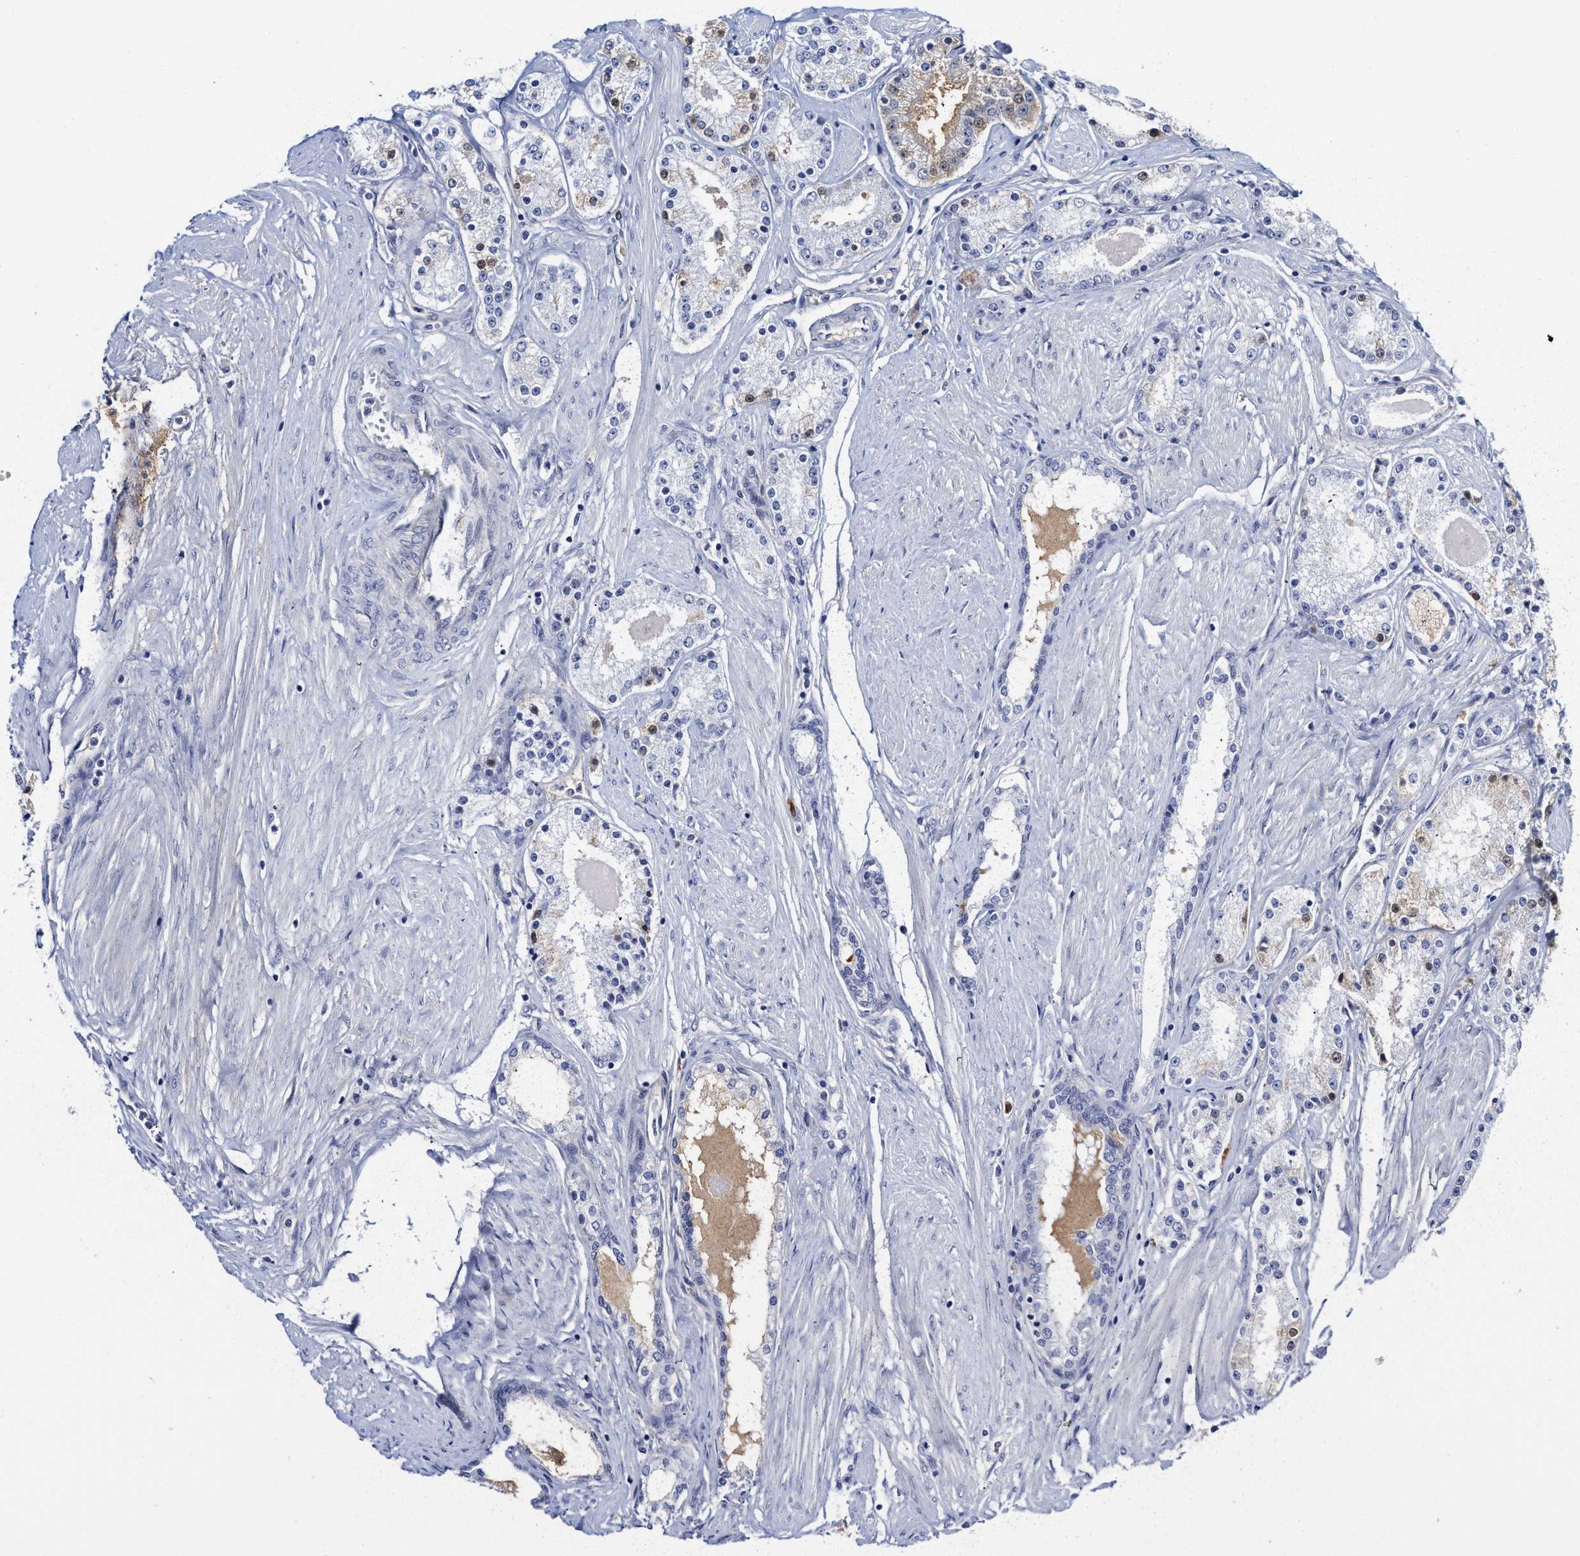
{"staining": {"intensity": "weak", "quantity": "<25%", "location": "cytoplasmic/membranous"}, "tissue": "prostate cancer", "cell_type": "Tumor cells", "image_type": "cancer", "snomed": [{"axis": "morphology", "description": "Adenocarcinoma, Low grade"}, {"axis": "topography", "description": "Prostate"}], "caption": "High magnification brightfield microscopy of prostate adenocarcinoma (low-grade) stained with DAB (brown) and counterstained with hematoxylin (blue): tumor cells show no significant staining.", "gene": "C2", "patient": {"sex": "male", "age": 63}}